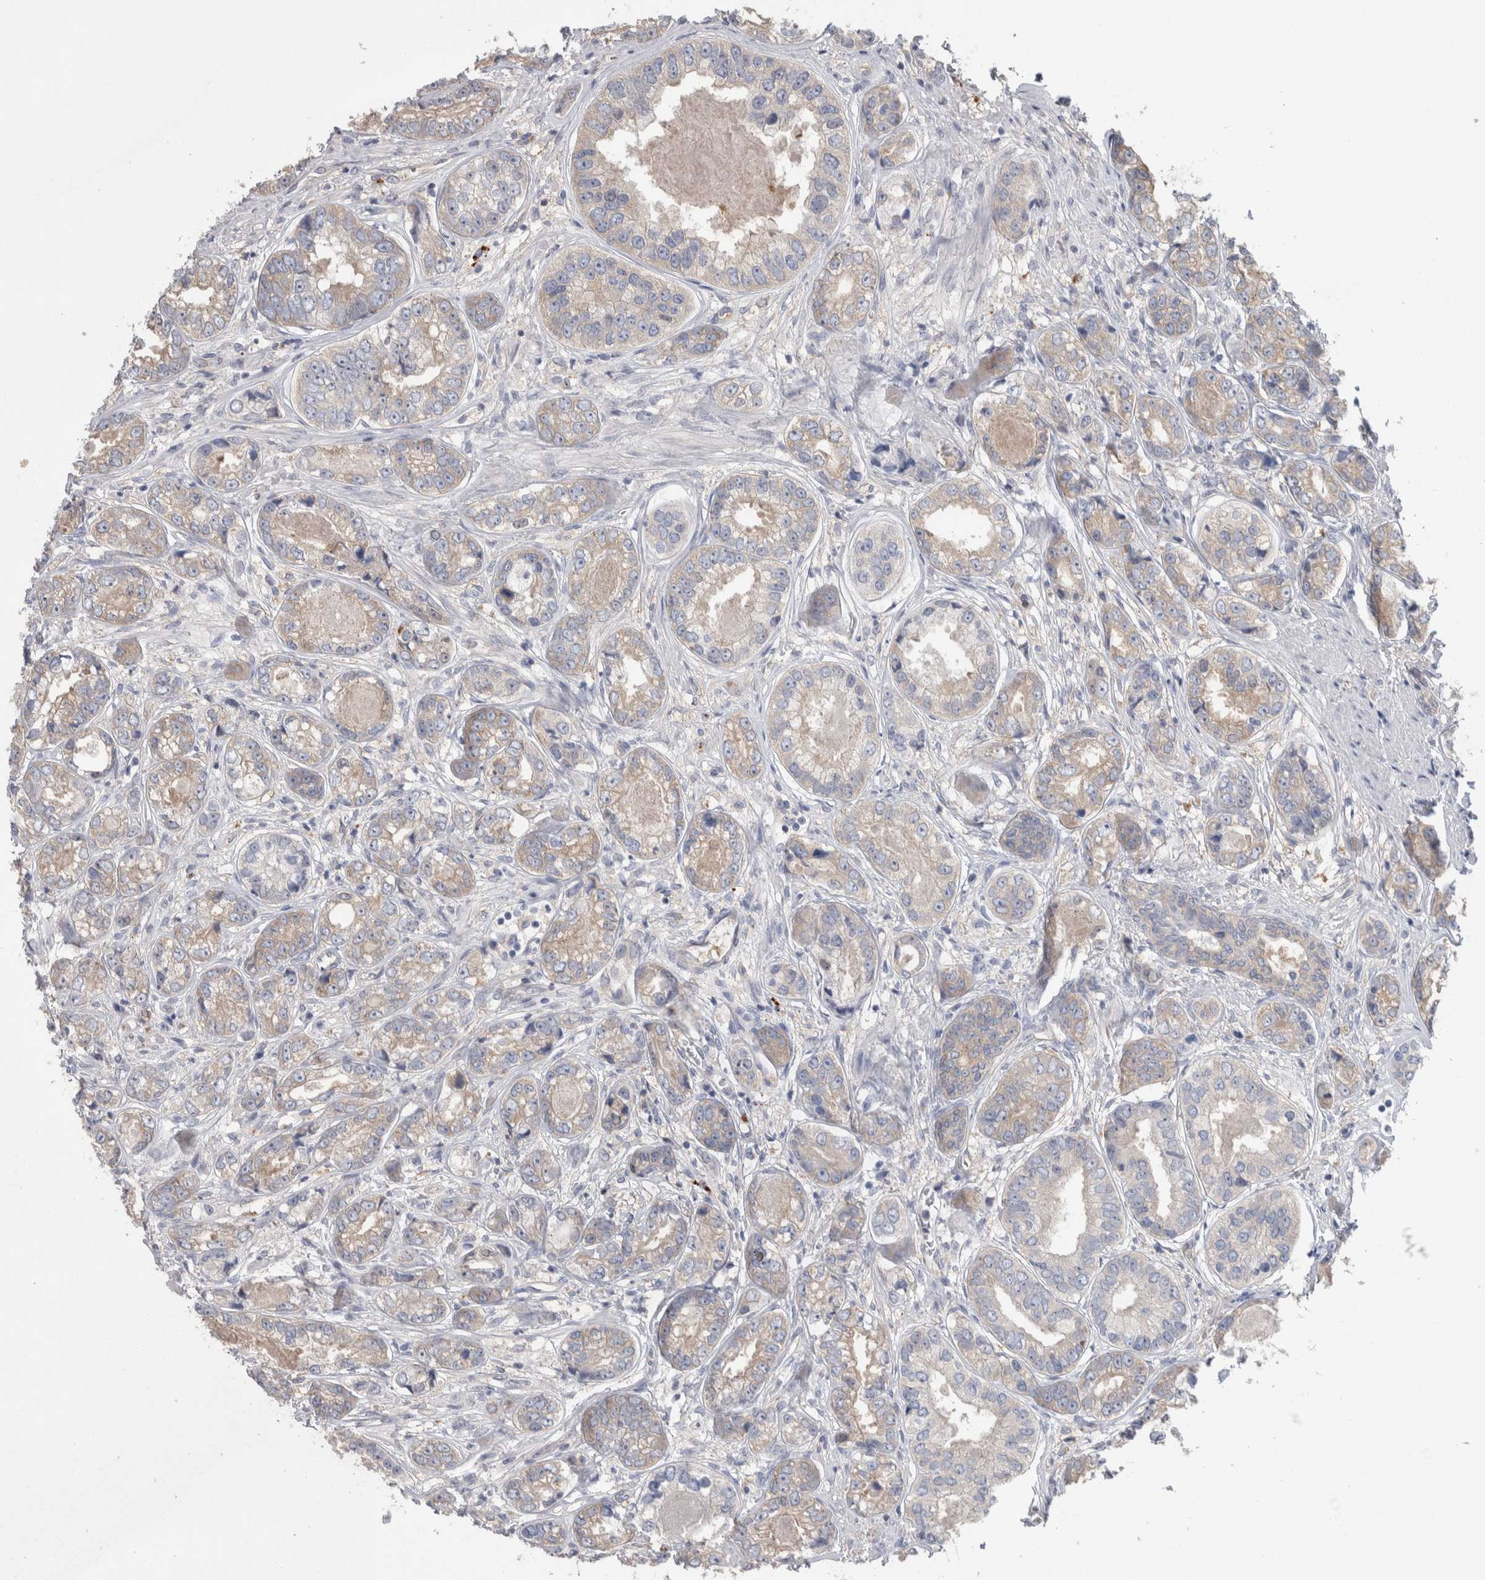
{"staining": {"intensity": "weak", "quantity": "<25%", "location": "cytoplasmic/membranous"}, "tissue": "prostate cancer", "cell_type": "Tumor cells", "image_type": "cancer", "snomed": [{"axis": "morphology", "description": "Adenocarcinoma, High grade"}, {"axis": "topography", "description": "Prostate"}], "caption": "Human prostate adenocarcinoma (high-grade) stained for a protein using immunohistochemistry shows no positivity in tumor cells.", "gene": "GPHN", "patient": {"sex": "male", "age": 61}}